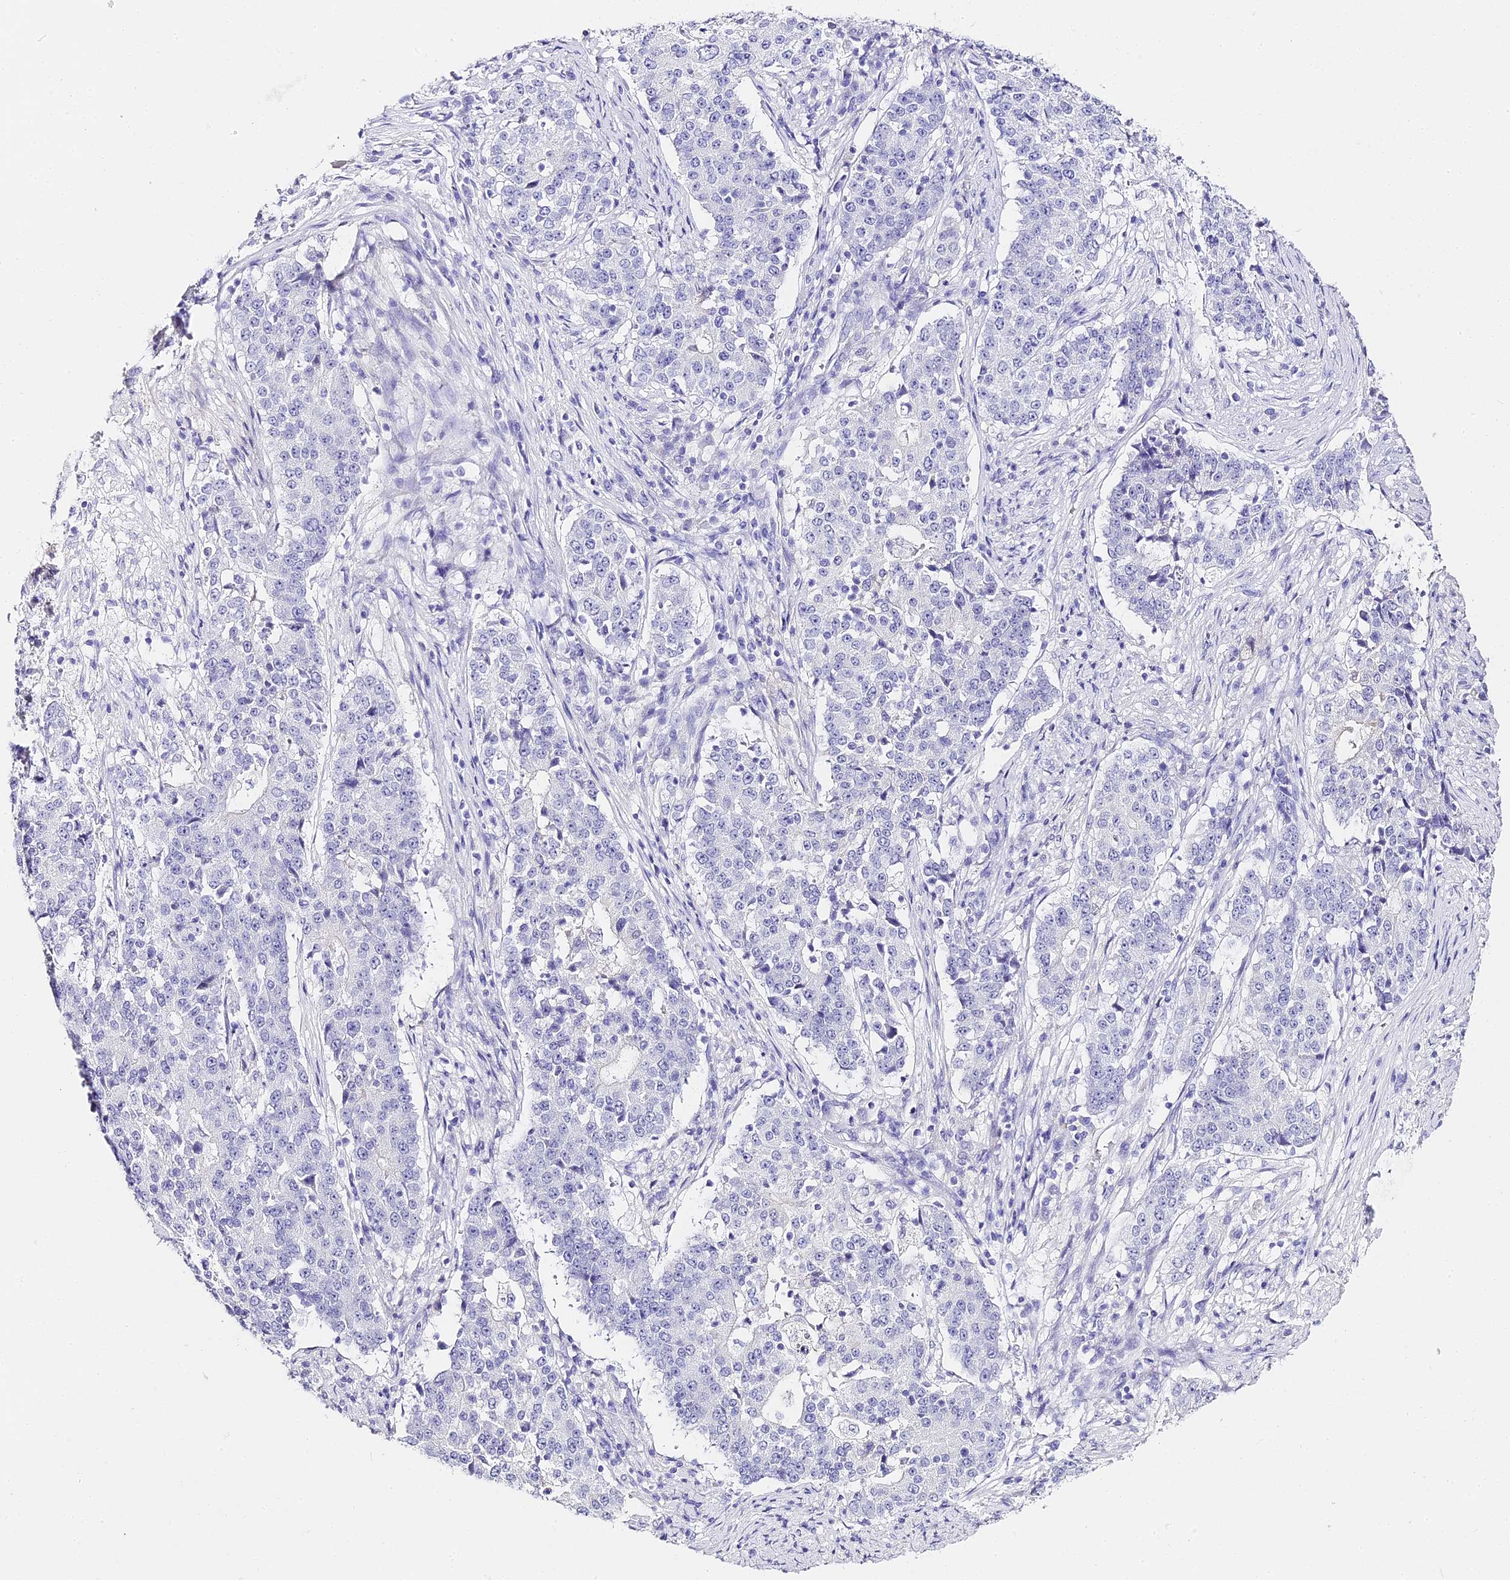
{"staining": {"intensity": "negative", "quantity": "none", "location": "none"}, "tissue": "stomach cancer", "cell_type": "Tumor cells", "image_type": "cancer", "snomed": [{"axis": "morphology", "description": "Adenocarcinoma, NOS"}, {"axis": "topography", "description": "Stomach"}], "caption": "Photomicrograph shows no significant protein staining in tumor cells of adenocarcinoma (stomach).", "gene": "ABHD14A-ACY1", "patient": {"sex": "male", "age": 59}}